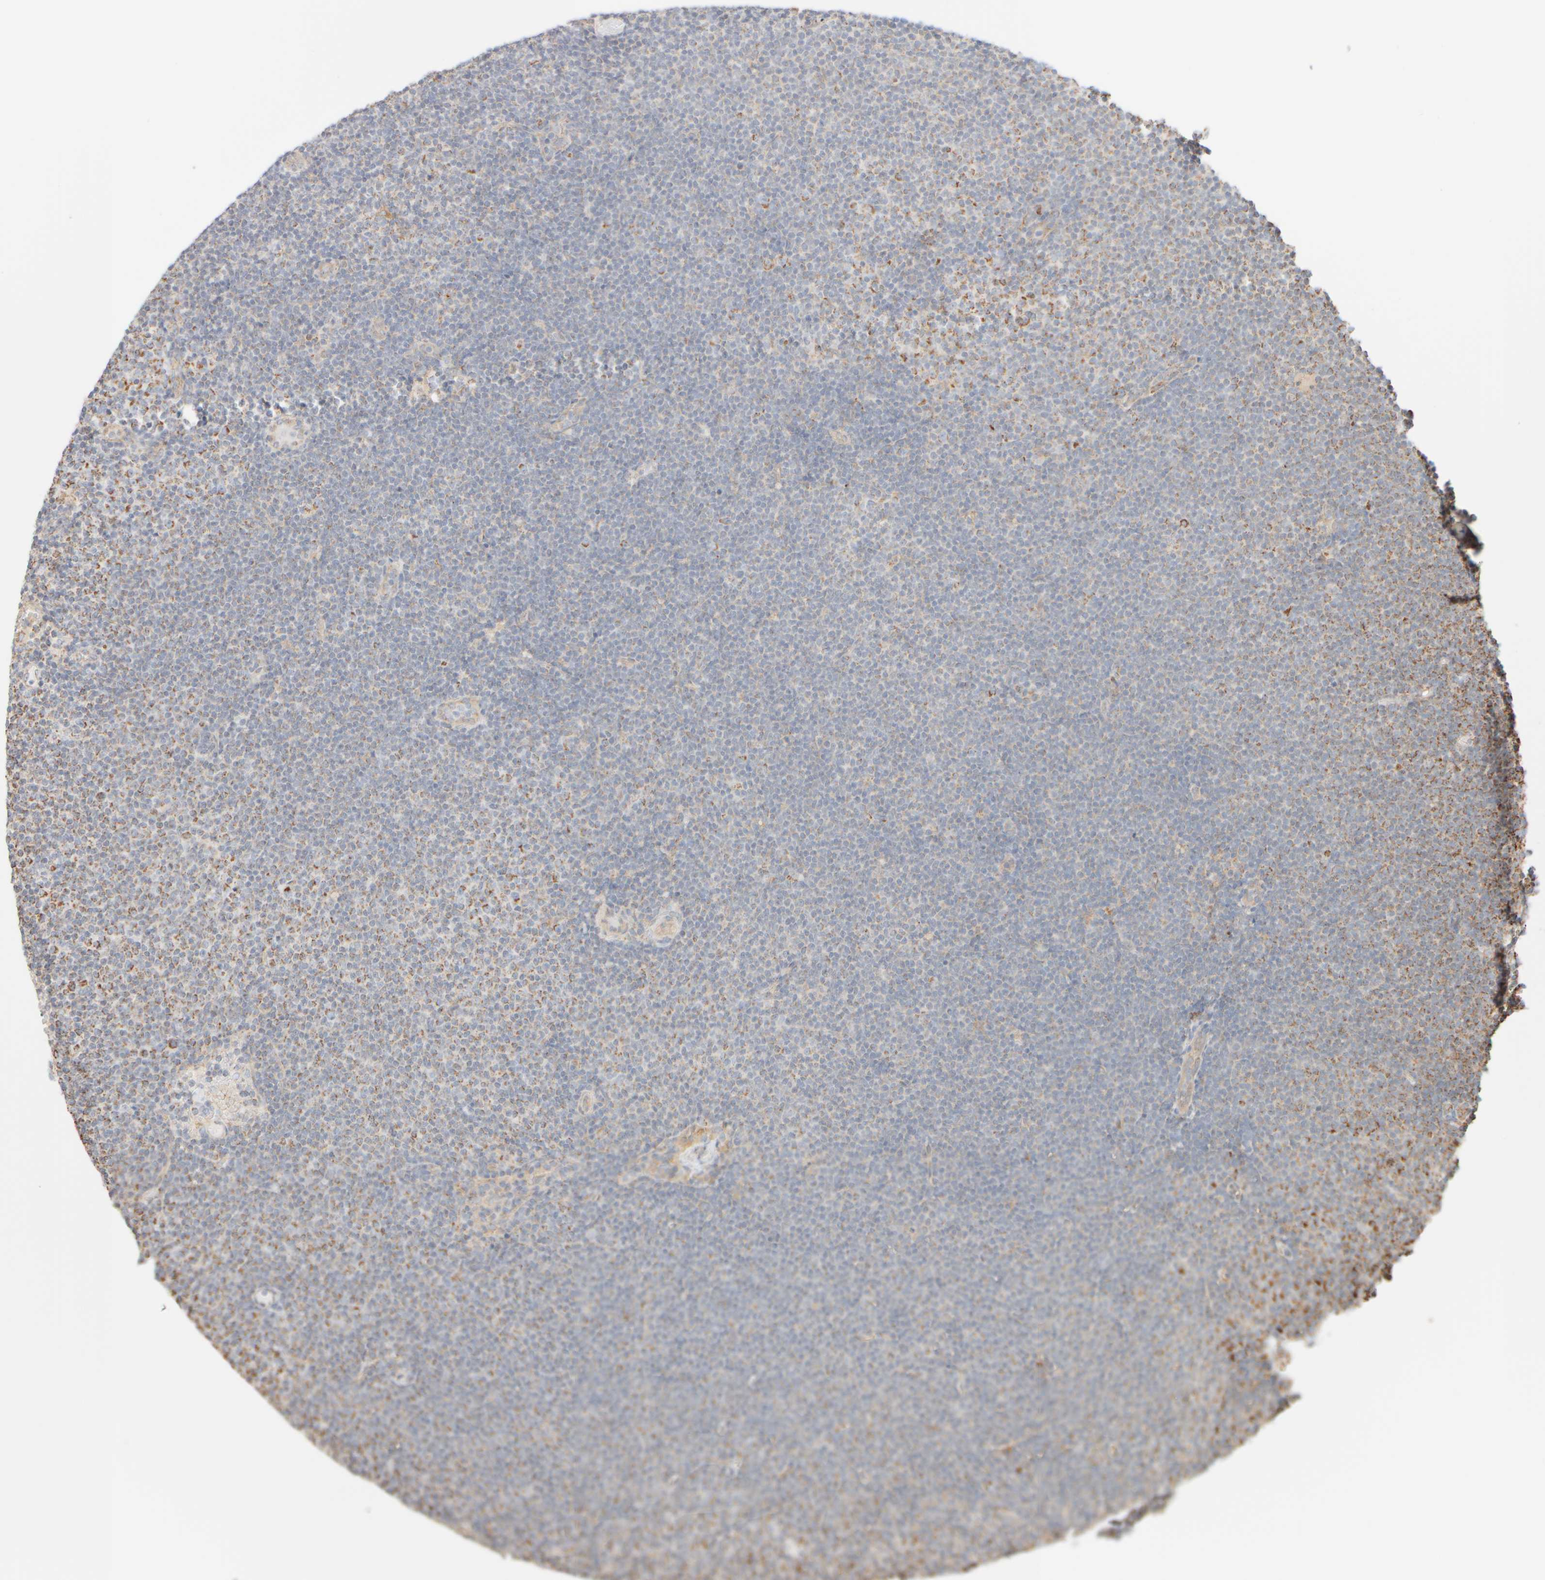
{"staining": {"intensity": "moderate", "quantity": "<25%", "location": "cytoplasmic/membranous"}, "tissue": "lymphoma", "cell_type": "Tumor cells", "image_type": "cancer", "snomed": [{"axis": "morphology", "description": "Malignant lymphoma, non-Hodgkin's type, Low grade"}, {"axis": "topography", "description": "Lymph node"}], "caption": "Protein staining by immunohistochemistry (IHC) displays moderate cytoplasmic/membranous positivity in about <25% of tumor cells in lymphoma.", "gene": "APBB2", "patient": {"sex": "female", "age": 53}}